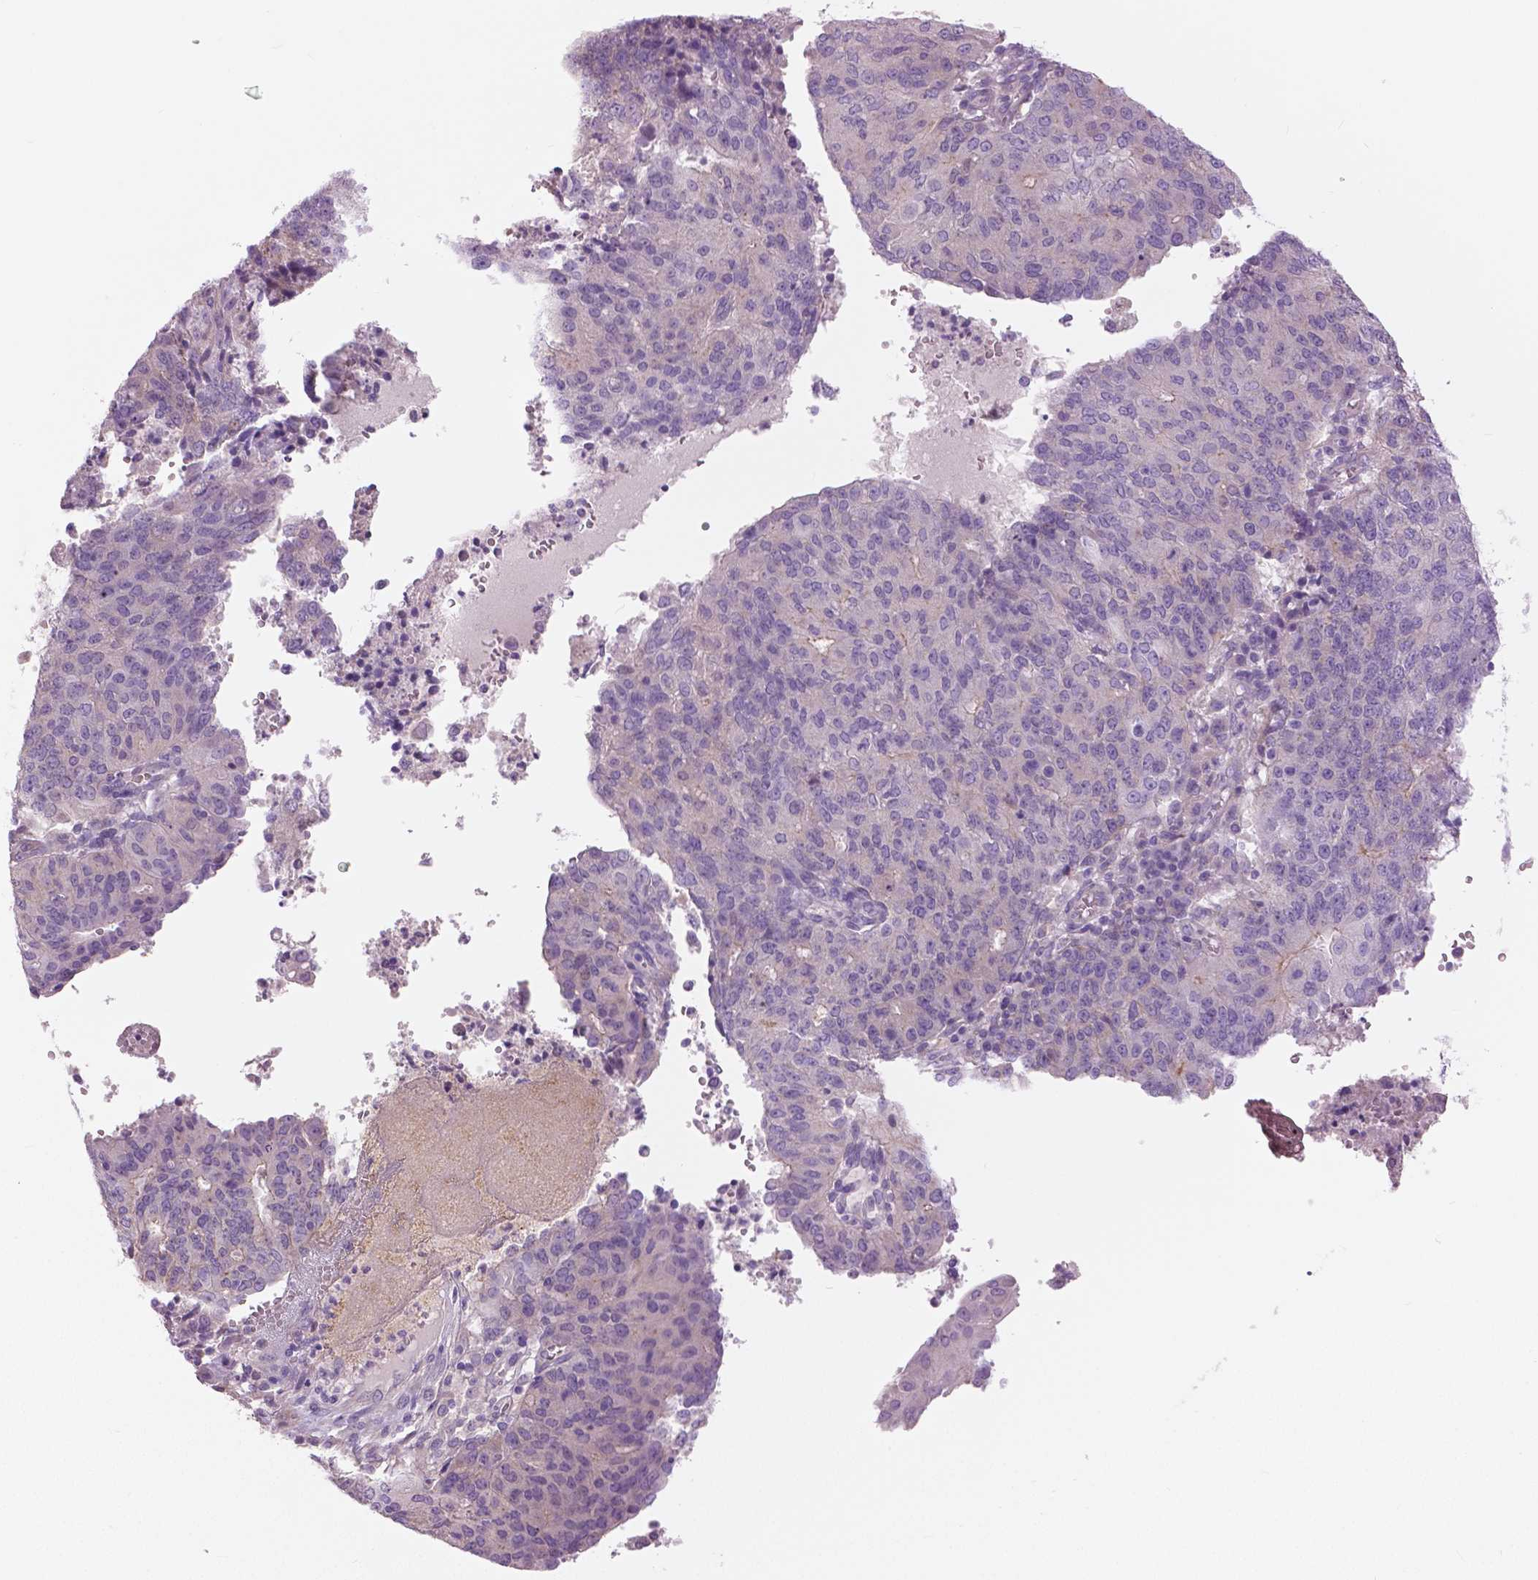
{"staining": {"intensity": "negative", "quantity": "none", "location": "none"}, "tissue": "endometrial cancer", "cell_type": "Tumor cells", "image_type": "cancer", "snomed": [{"axis": "morphology", "description": "Adenocarcinoma, NOS"}, {"axis": "topography", "description": "Endometrium"}], "caption": "Immunohistochemistry of endometrial cancer (adenocarcinoma) shows no expression in tumor cells.", "gene": "SERPINI1", "patient": {"sex": "female", "age": 82}}